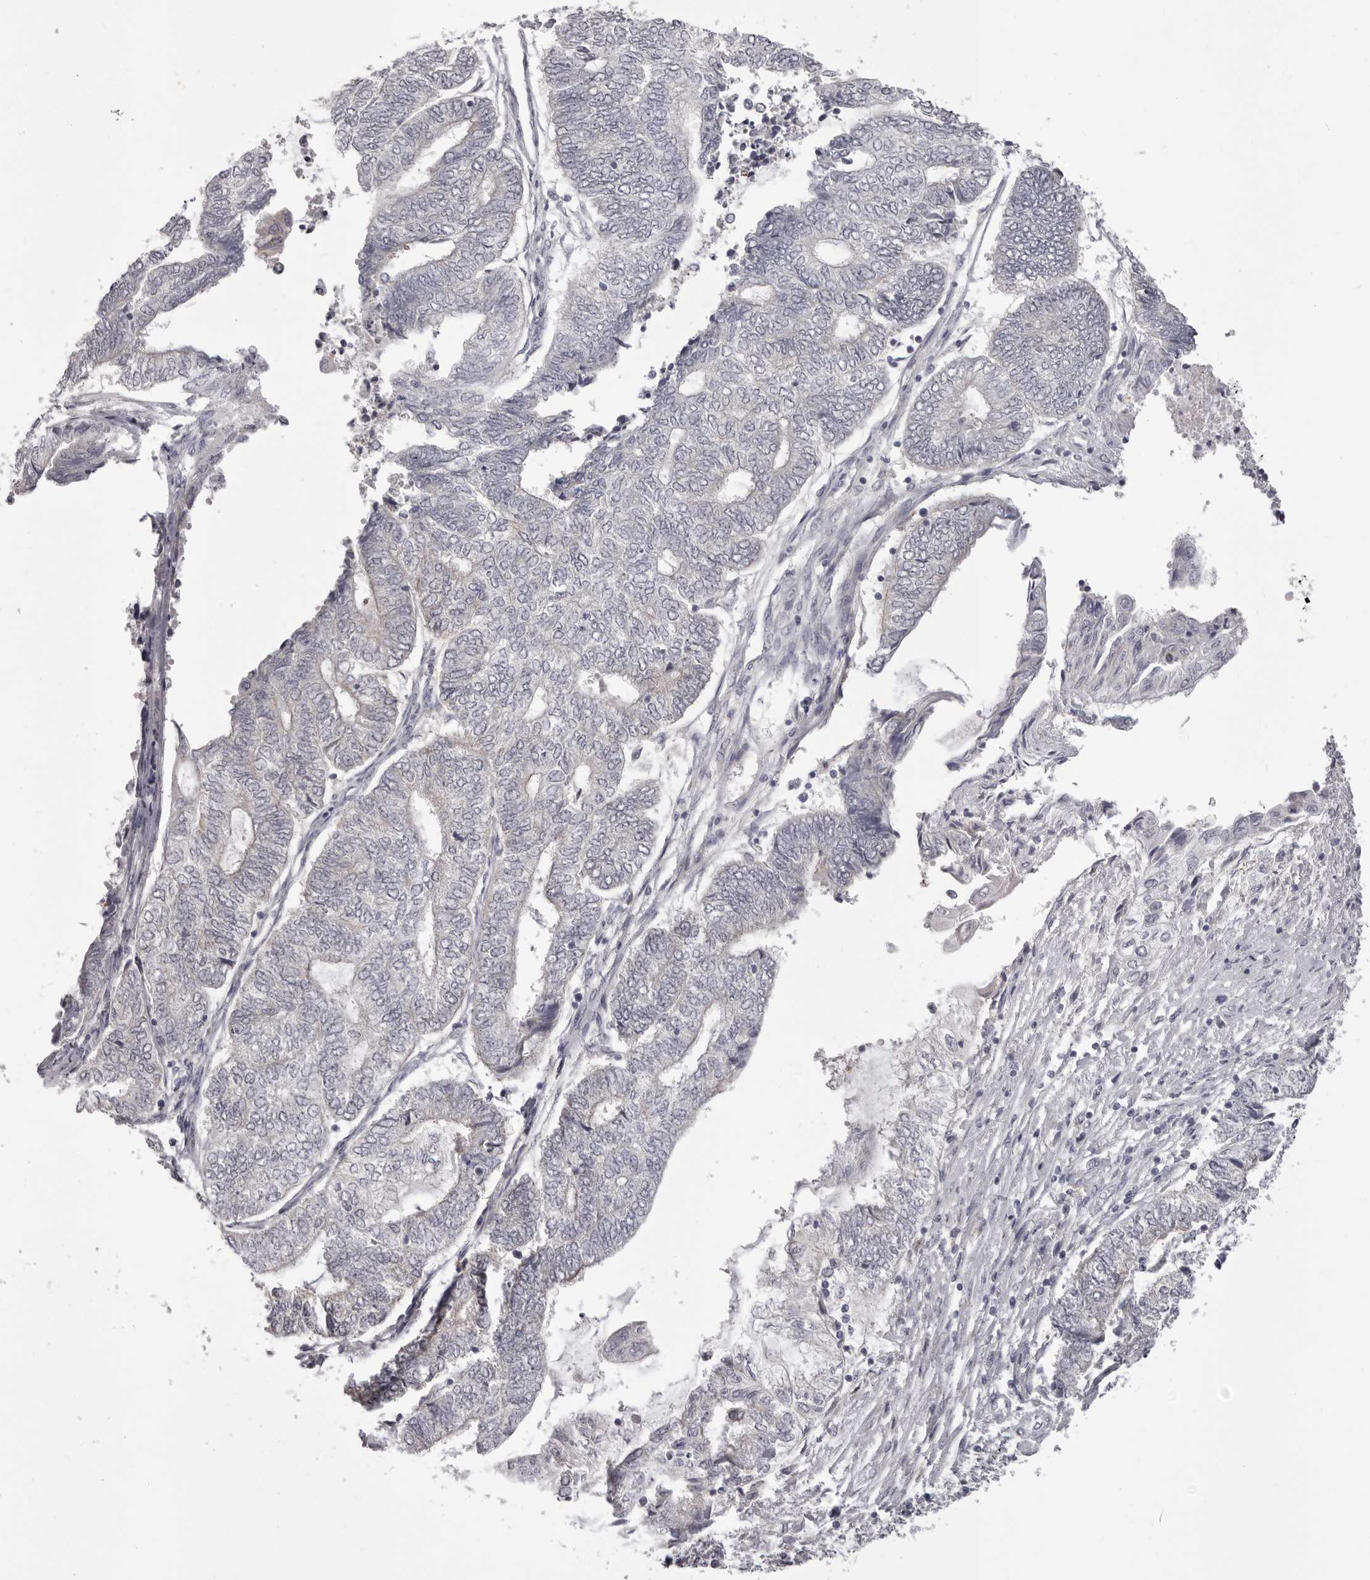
{"staining": {"intensity": "negative", "quantity": "none", "location": "none"}, "tissue": "endometrial cancer", "cell_type": "Tumor cells", "image_type": "cancer", "snomed": [{"axis": "morphology", "description": "Adenocarcinoma, NOS"}, {"axis": "topography", "description": "Uterus"}, {"axis": "topography", "description": "Endometrium"}], "caption": "Tumor cells are negative for protein expression in human endometrial cancer (adenocarcinoma). (Stains: DAB (3,3'-diaminobenzidine) immunohistochemistry with hematoxylin counter stain, Microscopy: brightfield microscopy at high magnification).", "gene": "OTUD3", "patient": {"sex": "female", "age": 70}}